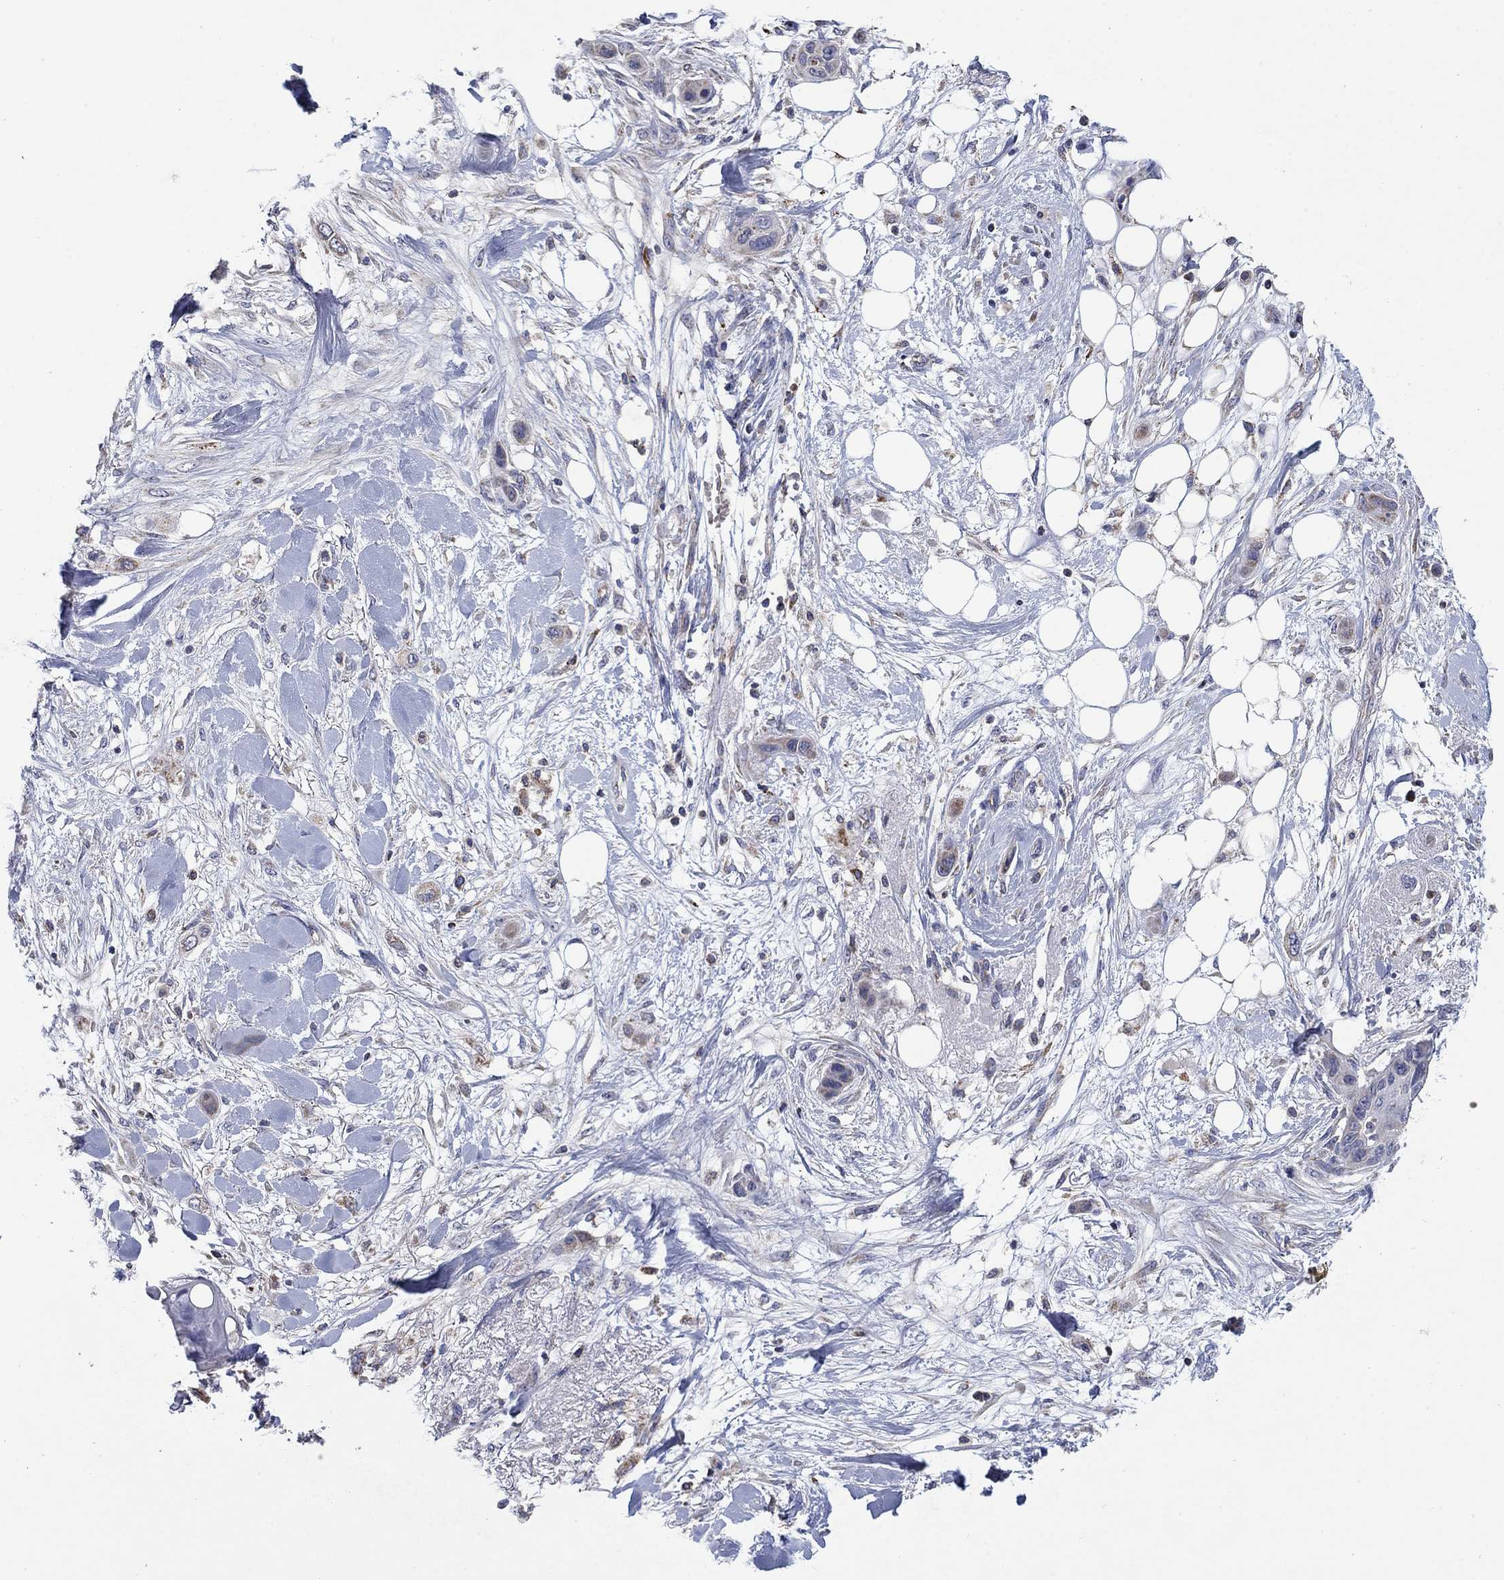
{"staining": {"intensity": "weak", "quantity": "<25%", "location": "cytoplasmic/membranous"}, "tissue": "skin cancer", "cell_type": "Tumor cells", "image_type": "cancer", "snomed": [{"axis": "morphology", "description": "Squamous cell carcinoma, NOS"}, {"axis": "topography", "description": "Skin"}], "caption": "Tumor cells show no significant protein expression in squamous cell carcinoma (skin). (DAB IHC visualized using brightfield microscopy, high magnification).", "gene": "HPS5", "patient": {"sex": "male", "age": 79}}